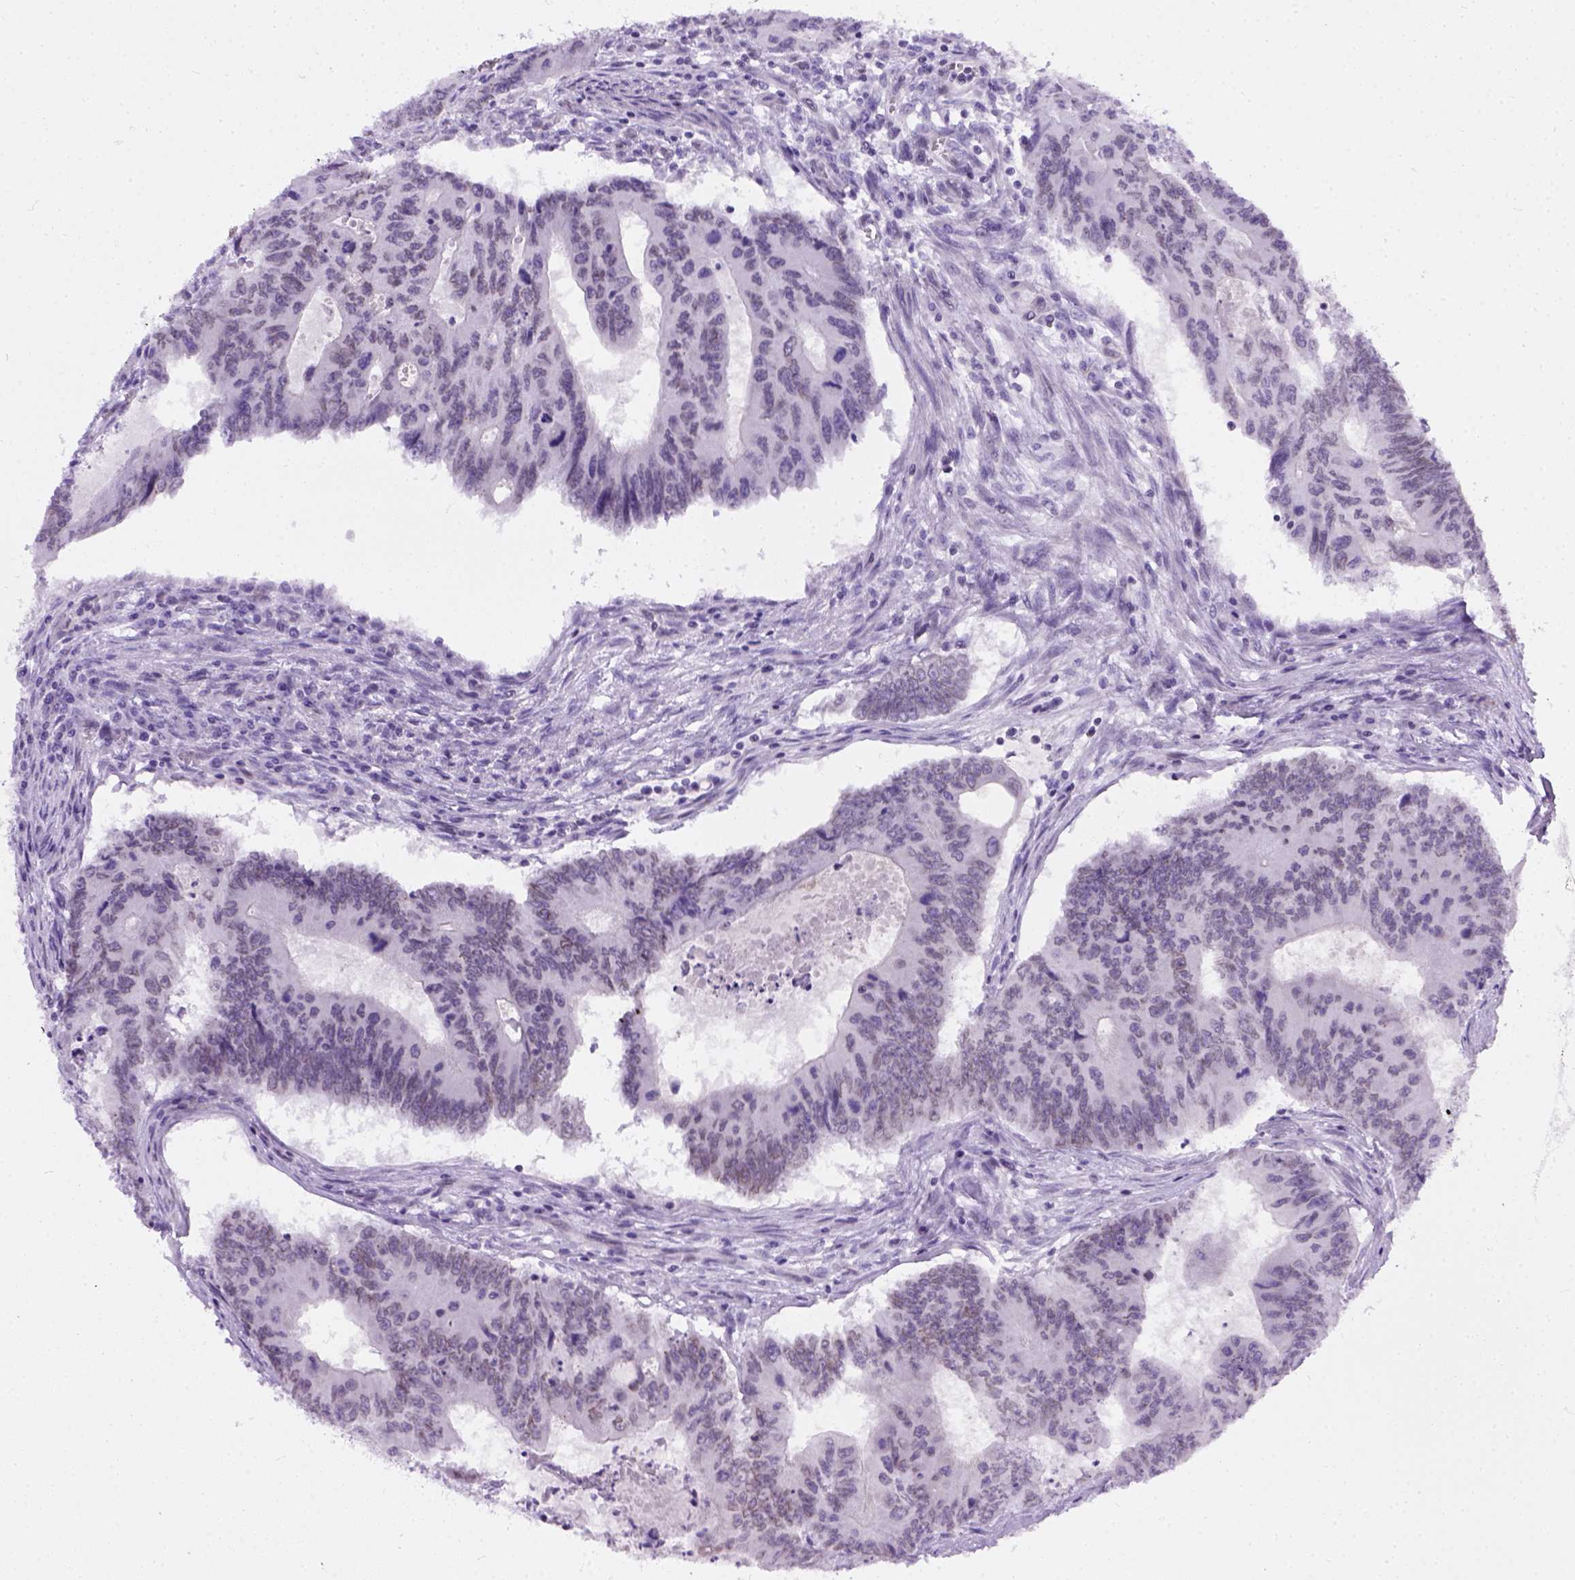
{"staining": {"intensity": "negative", "quantity": "none", "location": "none"}, "tissue": "colorectal cancer", "cell_type": "Tumor cells", "image_type": "cancer", "snomed": [{"axis": "morphology", "description": "Adenocarcinoma, NOS"}, {"axis": "topography", "description": "Colon"}], "caption": "This is an immunohistochemistry micrograph of human colorectal cancer. There is no expression in tumor cells.", "gene": "FAM184B", "patient": {"sex": "male", "age": 53}}